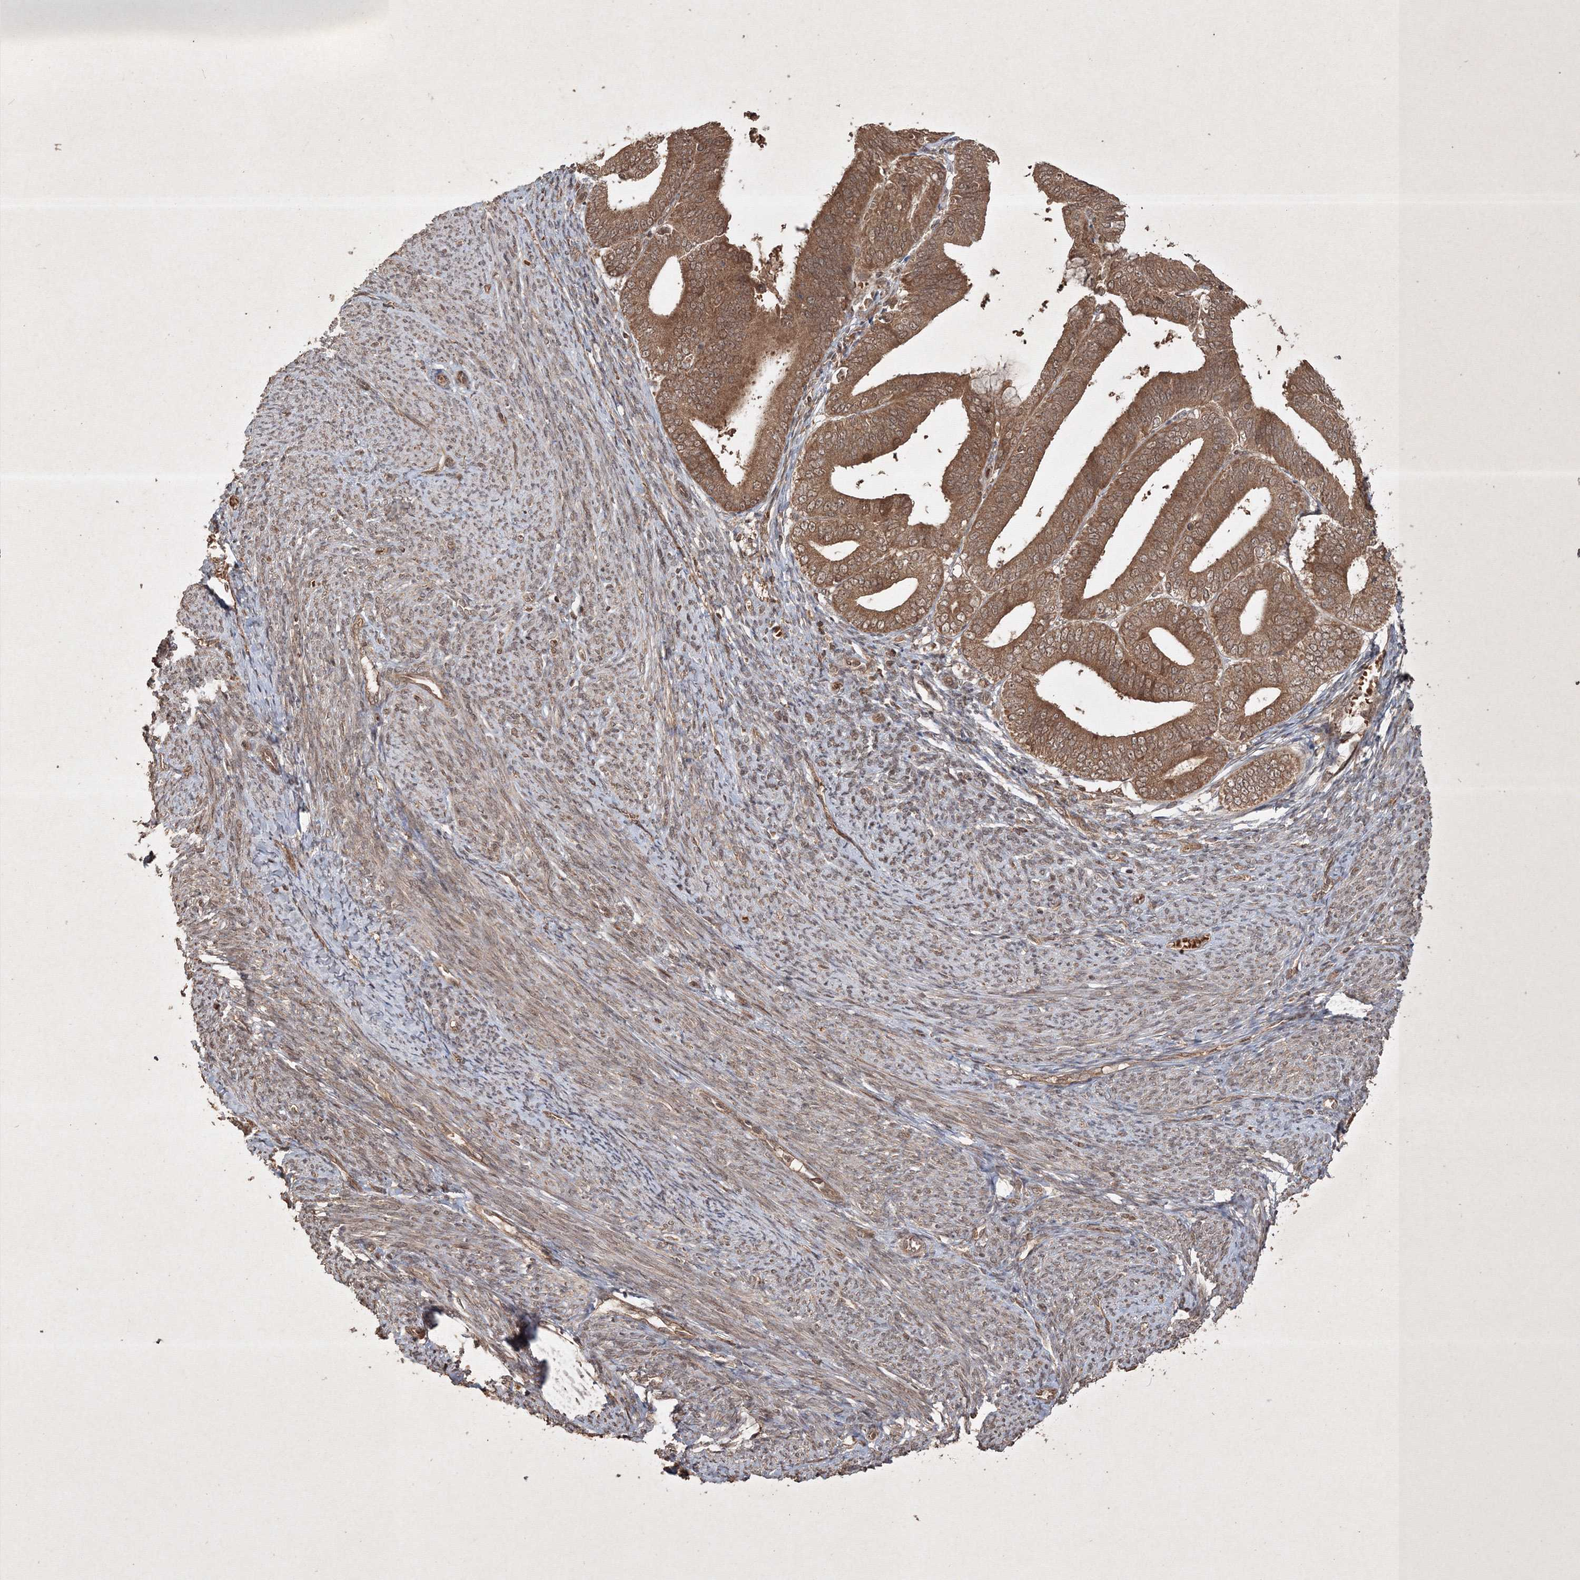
{"staining": {"intensity": "moderate", "quantity": ">75%", "location": "cytoplasmic/membranous,nuclear"}, "tissue": "endometrial cancer", "cell_type": "Tumor cells", "image_type": "cancer", "snomed": [{"axis": "morphology", "description": "Adenocarcinoma, NOS"}, {"axis": "topography", "description": "Endometrium"}], "caption": "Adenocarcinoma (endometrial) tissue demonstrates moderate cytoplasmic/membranous and nuclear expression in about >75% of tumor cells", "gene": "PELI3", "patient": {"sex": "female", "age": 63}}